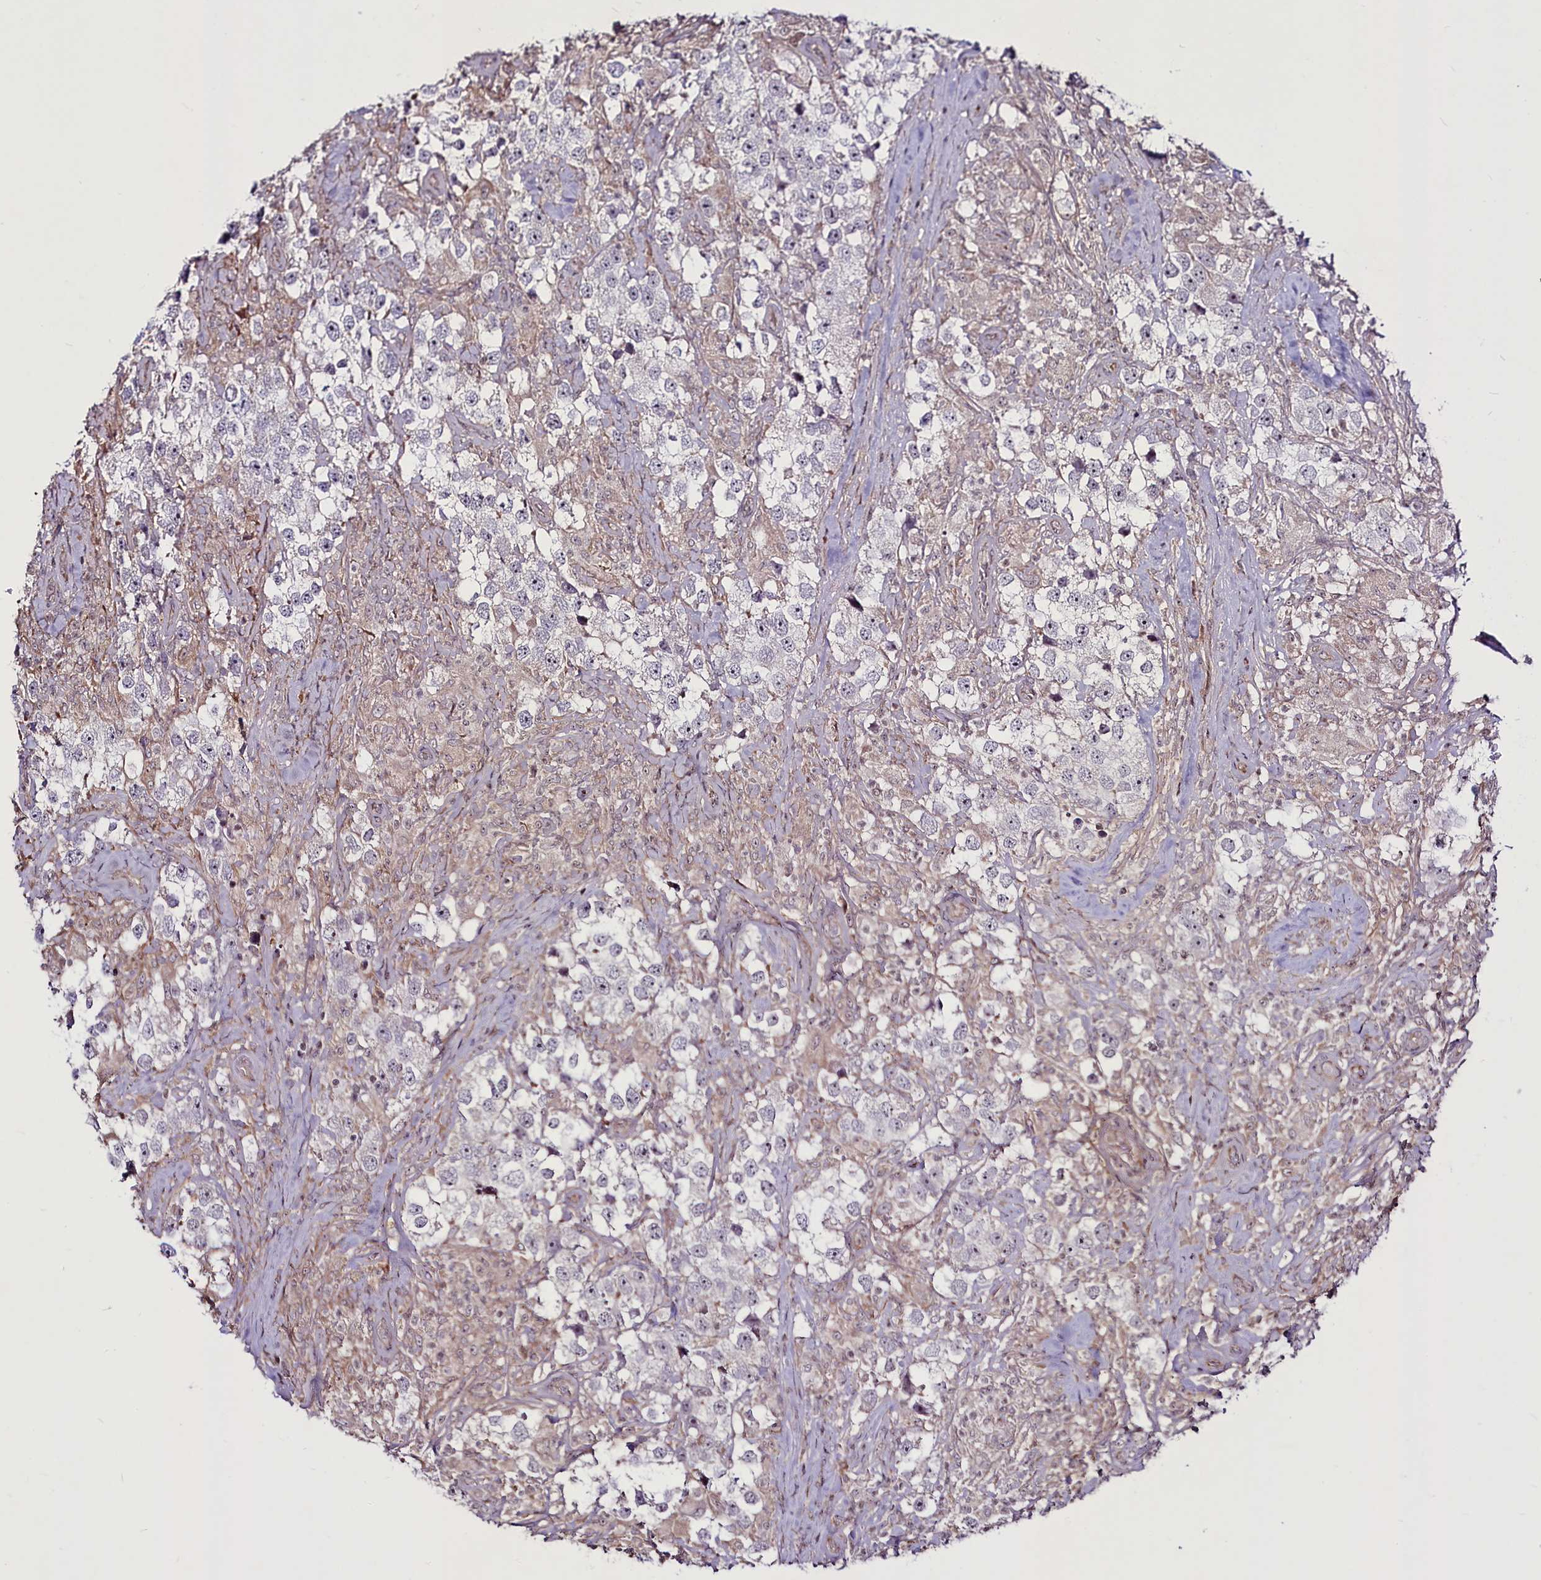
{"staining": {"intensity": "negative", "quantity": "none", "location": "none"}, "tissue": "testis cancer", "cell_type": "Tumor cells", "image_type": "cancer", "snomed": [{"axis": "morphology", "description": "Seminoma, NOS"}, {"axis": "topography", "description": "Testis"}], "caption": "The histopathology image displays no significant expression in tumor cells of testis cancer.", "gene": "RSBN1", "patient": {"sex": "male", "age": 46}}